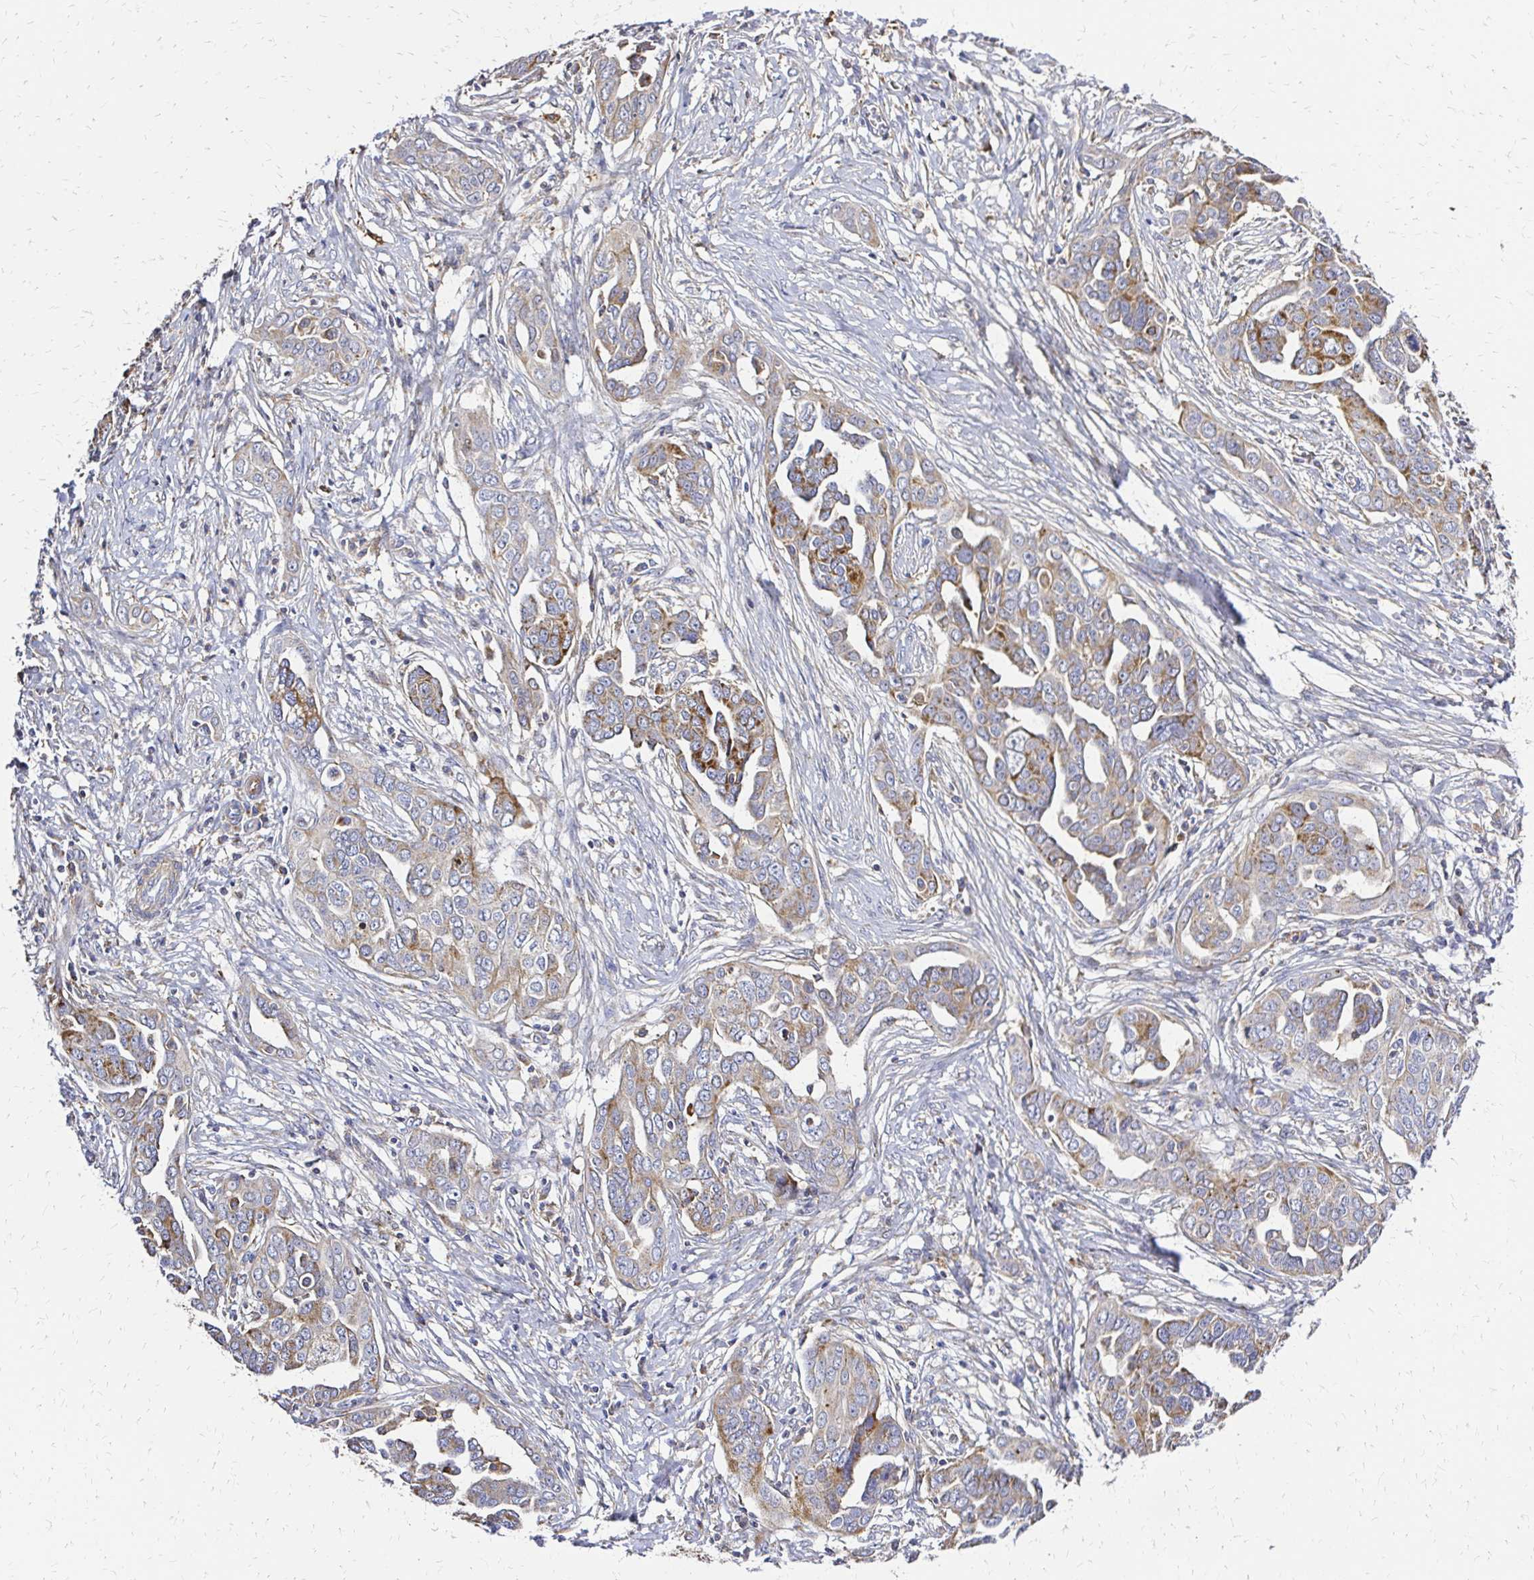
{"staining": {"intensity": "moderate", "quantity": ">75%", "location": "cytoplasmic/membranous"}, "tissue": "ovarian cancer", "cell_type": "Tumor cells", "image_type": "cancer", "snomed": [{"axis": "morphology", "description": "Cystadenocarcinoma, serous, NOS"}, {"axis": "topography", "description": "Ovary"}], "caption": "Immunohistochemistry (IHC) of ovarian cancer exhibits medium levels of moderate cytoplasmic/membranous staining in approximately >75% of tumor cells.", "gene": "MRPL13", "patient": {"sex": "female", "age": 59}}